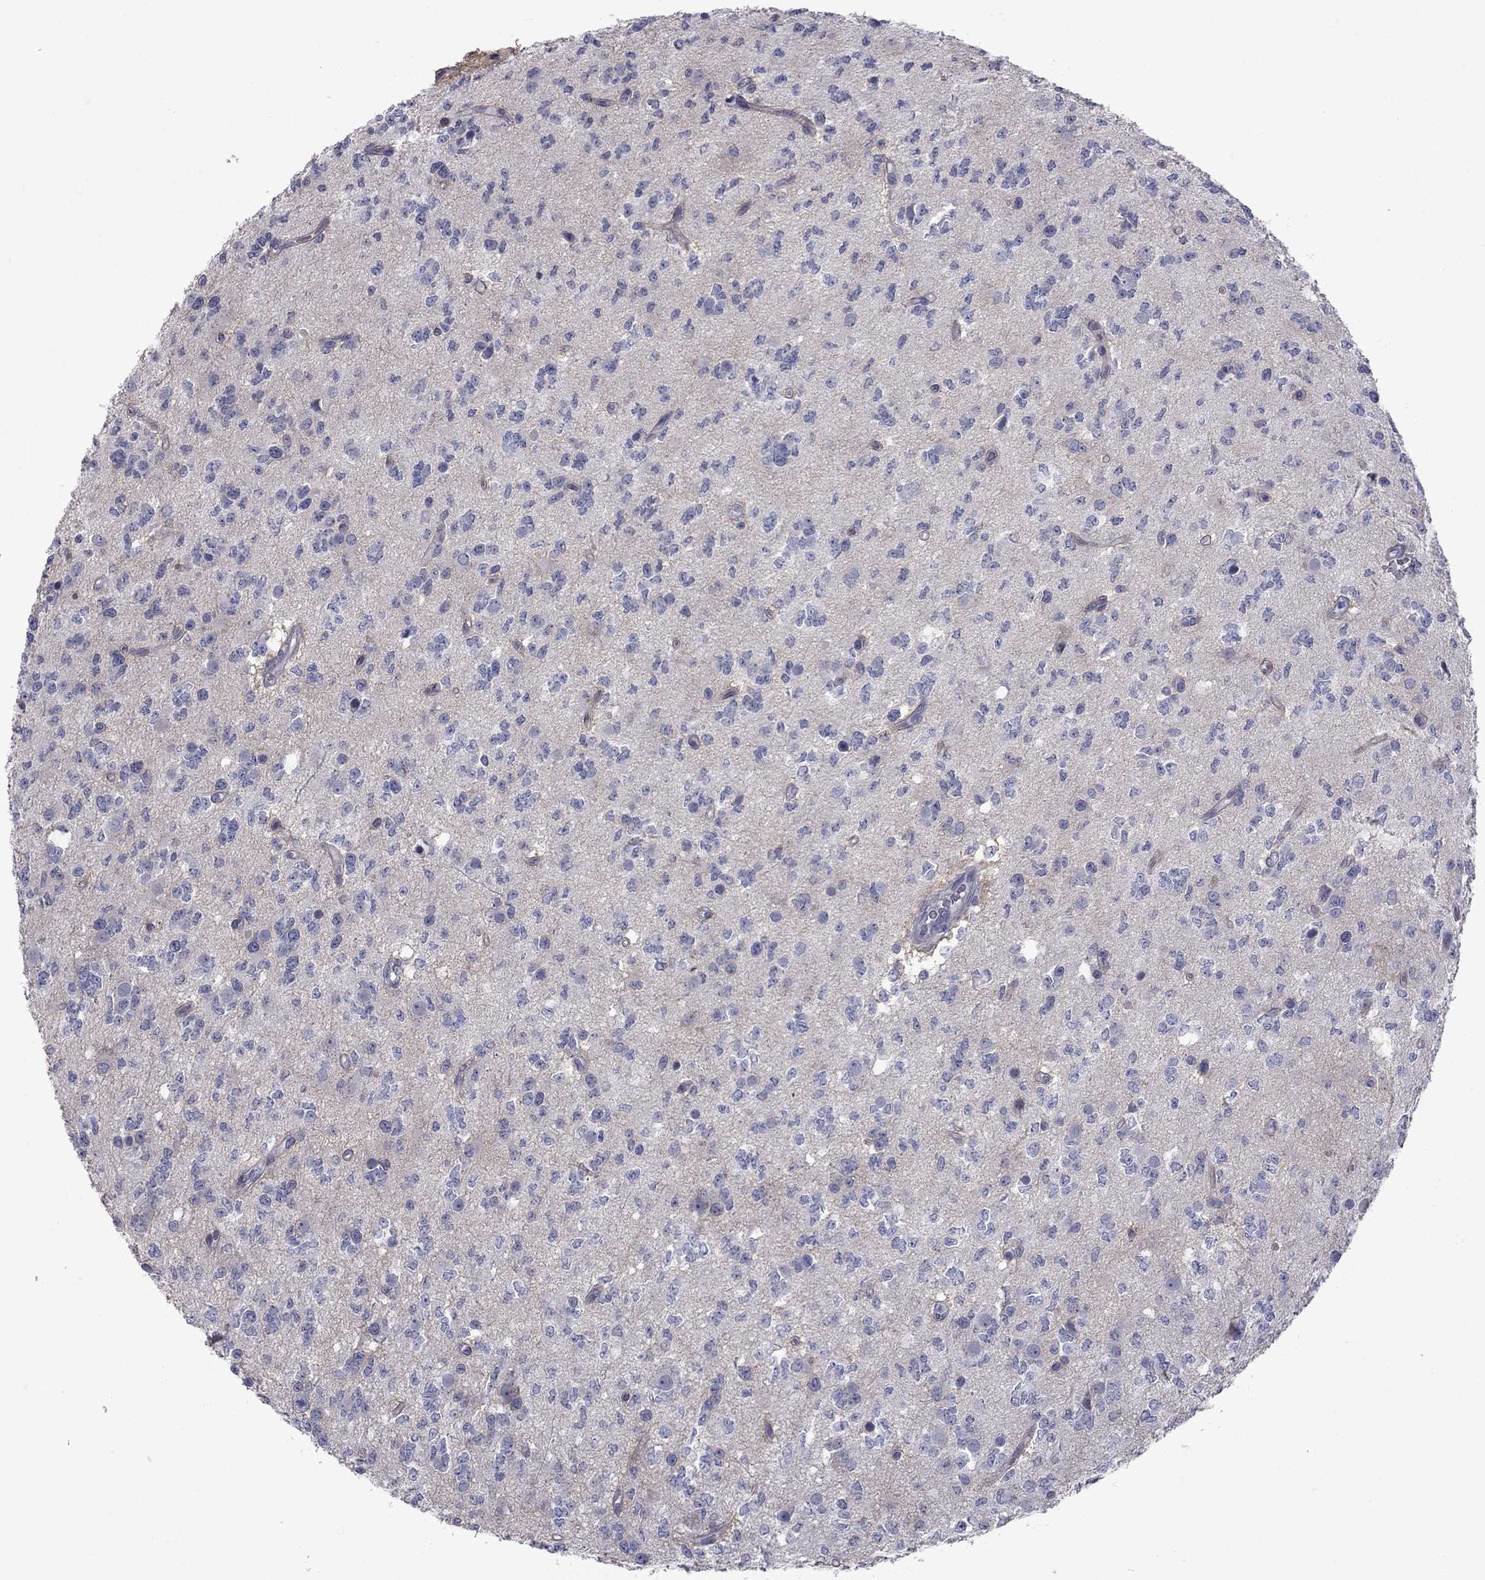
{"staining": {"intensity": "negative", "quantity": "none", "location": "none"}, "tissue": "glioma", "cell_type": "Tumor cells", "image_type": "cancer", "snomed": [{"axis": "morphology", "description": "Glioma, malignant, Low grade"}, {"axis": "topography", "description": "Brain"}], "caption": "The histopathology image displays no staining of tumor cells in glioma.", "gene": "NRARP", "patient": {"sex": "female", "age": 45}}